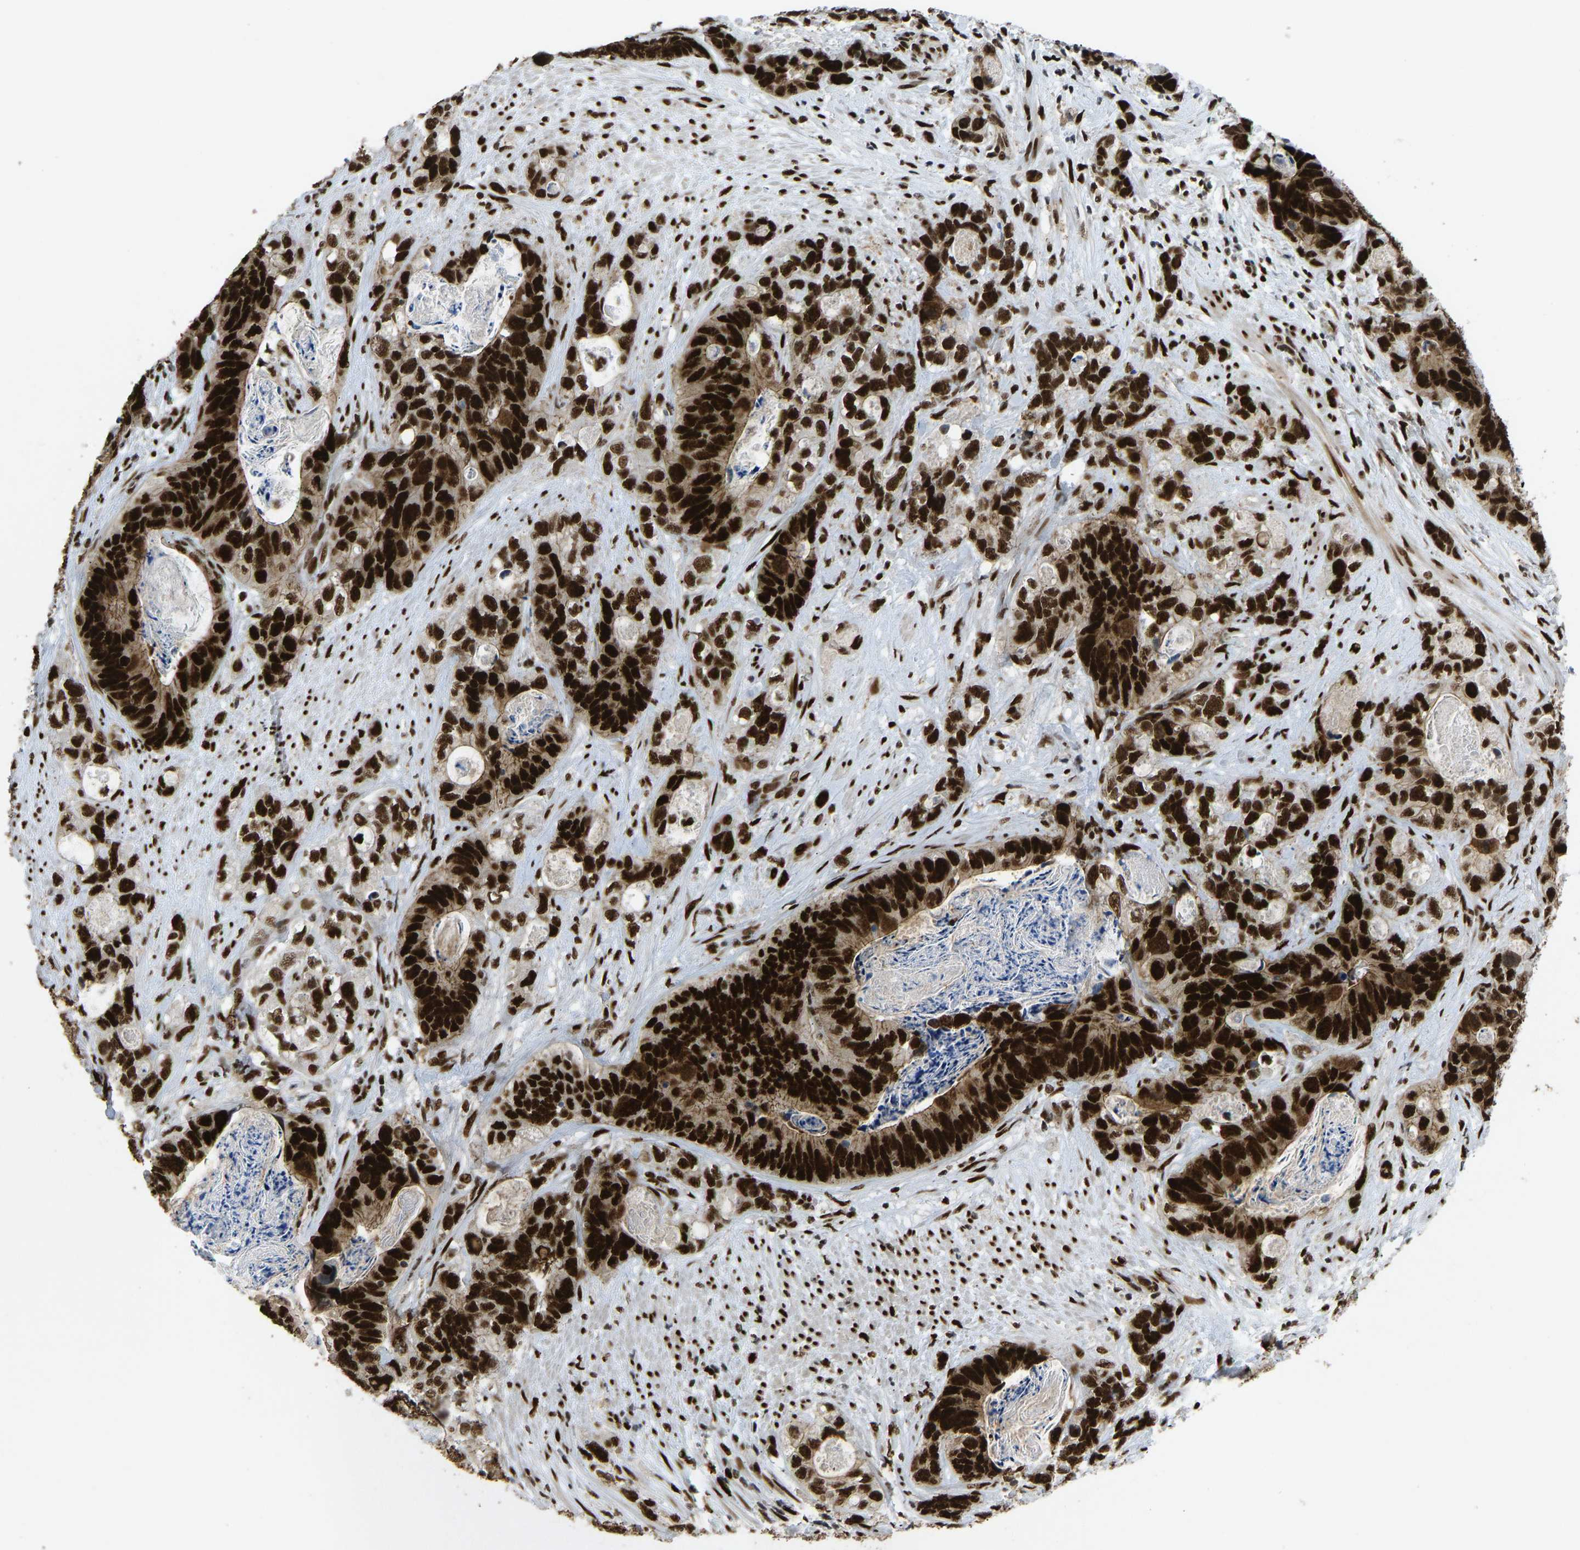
{"staining": {"intensity": "strong", "quantity": ">75%", "location": "nuclear"}, "tissue": "stomach cancer", "cell_type": "Tumor cells", "image_type": "cancer", "snomed": [{"axis": "morphology", "description": "Normal tissue, NOS"}, {"axis": "morphology", "description": "Adenocarcinoma, NOS"}, {"axis": "topography", "description": "Stomach"}], "caption": "This photomicrograph demonstrates adenocarcinoma (stomach) stained with immunohistochemistry (IHC) to label a protein in brown. The nuclear of tumor cells show strong positivity for the protein. Nuclei are counter-stained blue.", "gene": "FOXK1", "patient": {"sex": "female", "age": 89}}